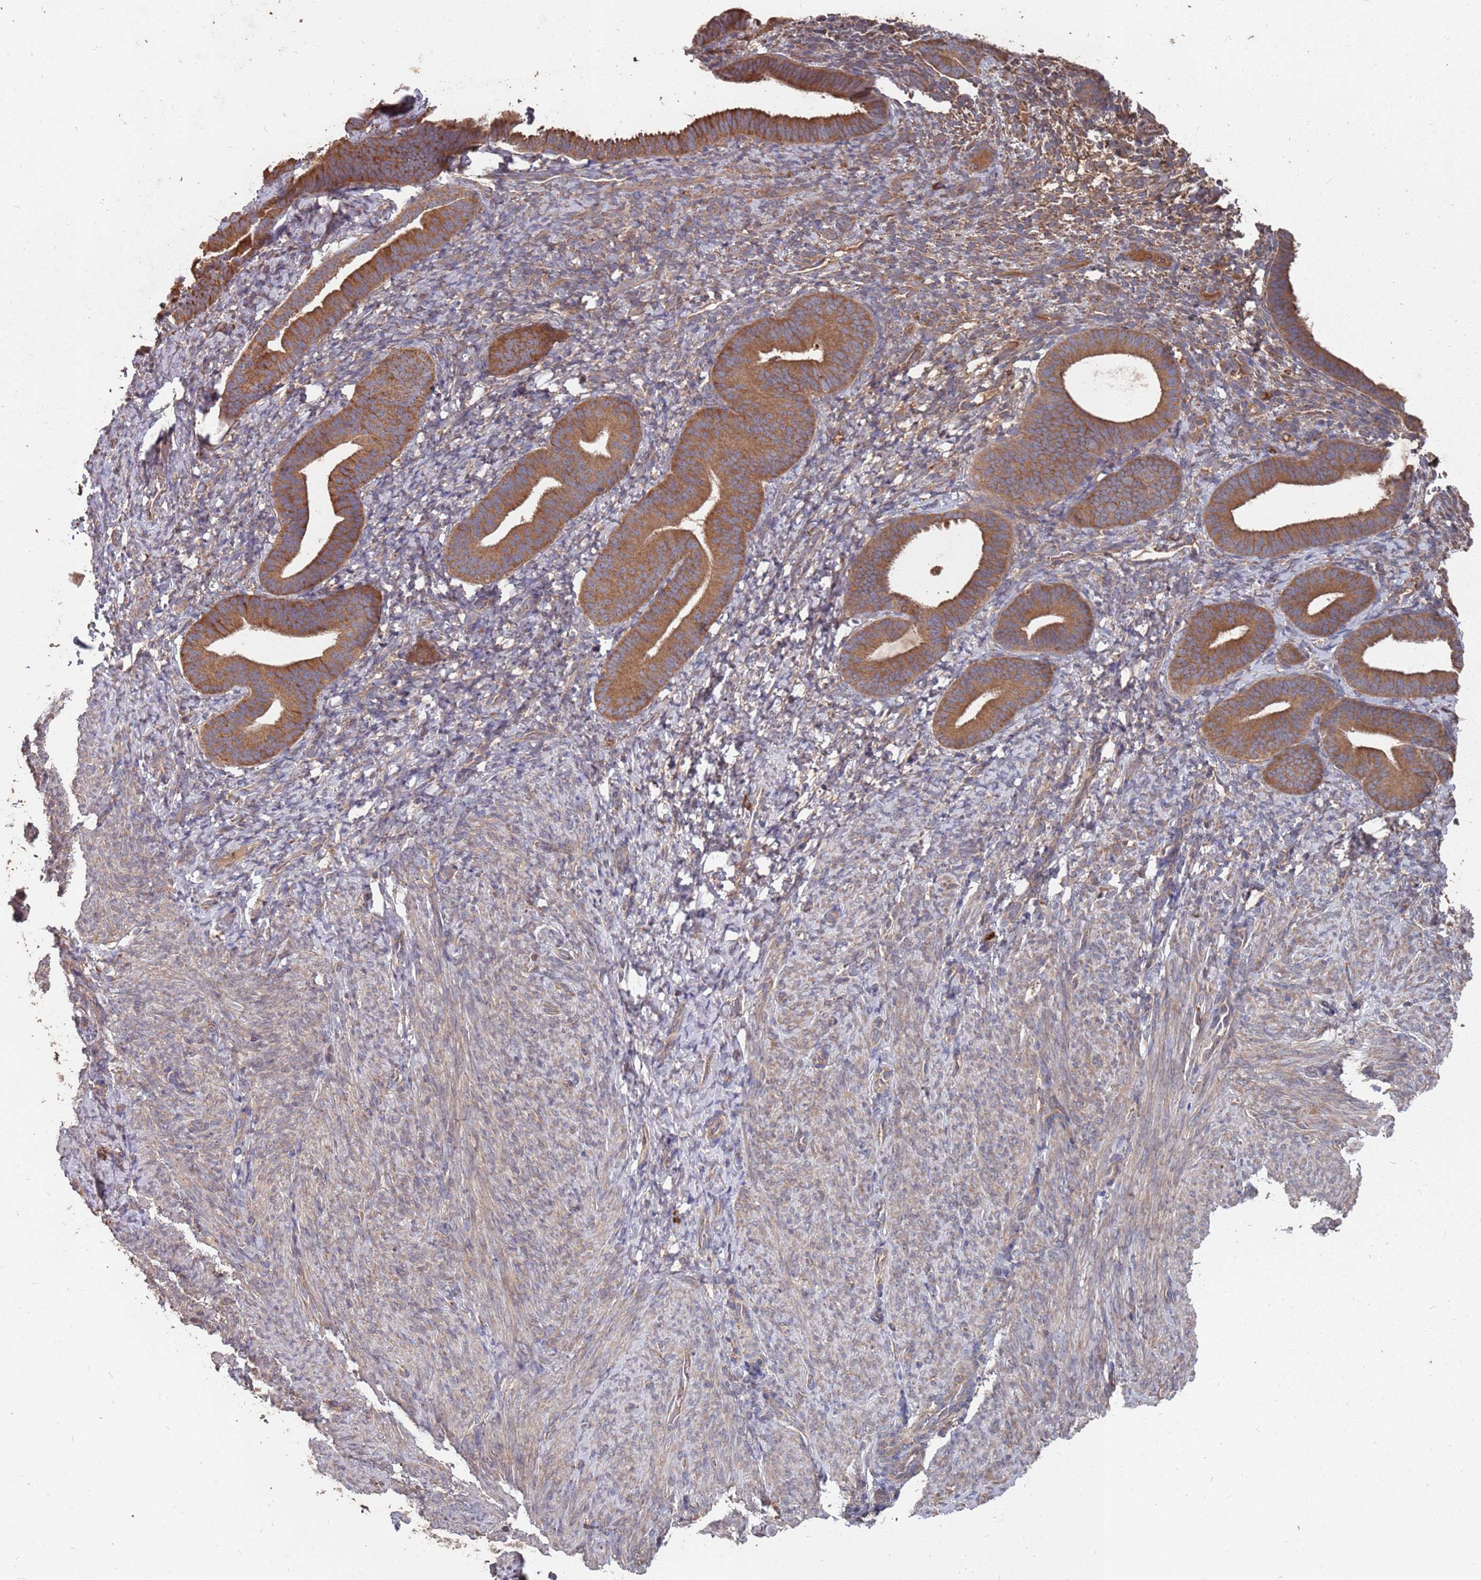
{"staining": {"intensity": "moderate", "quantity": ">75%", "location": "cytoplasmic/membranous"}, "tissue": "endometrium", "cell_type": "Cells in endometrial stroma", "image_type": "normal", "snomed": [{"axis": "morphology", "description": "Normal tissue, NOS"}, {"axis": "topography", "description": "Endometrium"}], "caption": "Protein expression analysis of benign endometrium demonstrates moderate cytoplasmic/membranous positivity in about >75% of cells in endometrial stroma.", "gene": "ATG5", "patient": {"sex": "female", "age": 65}}